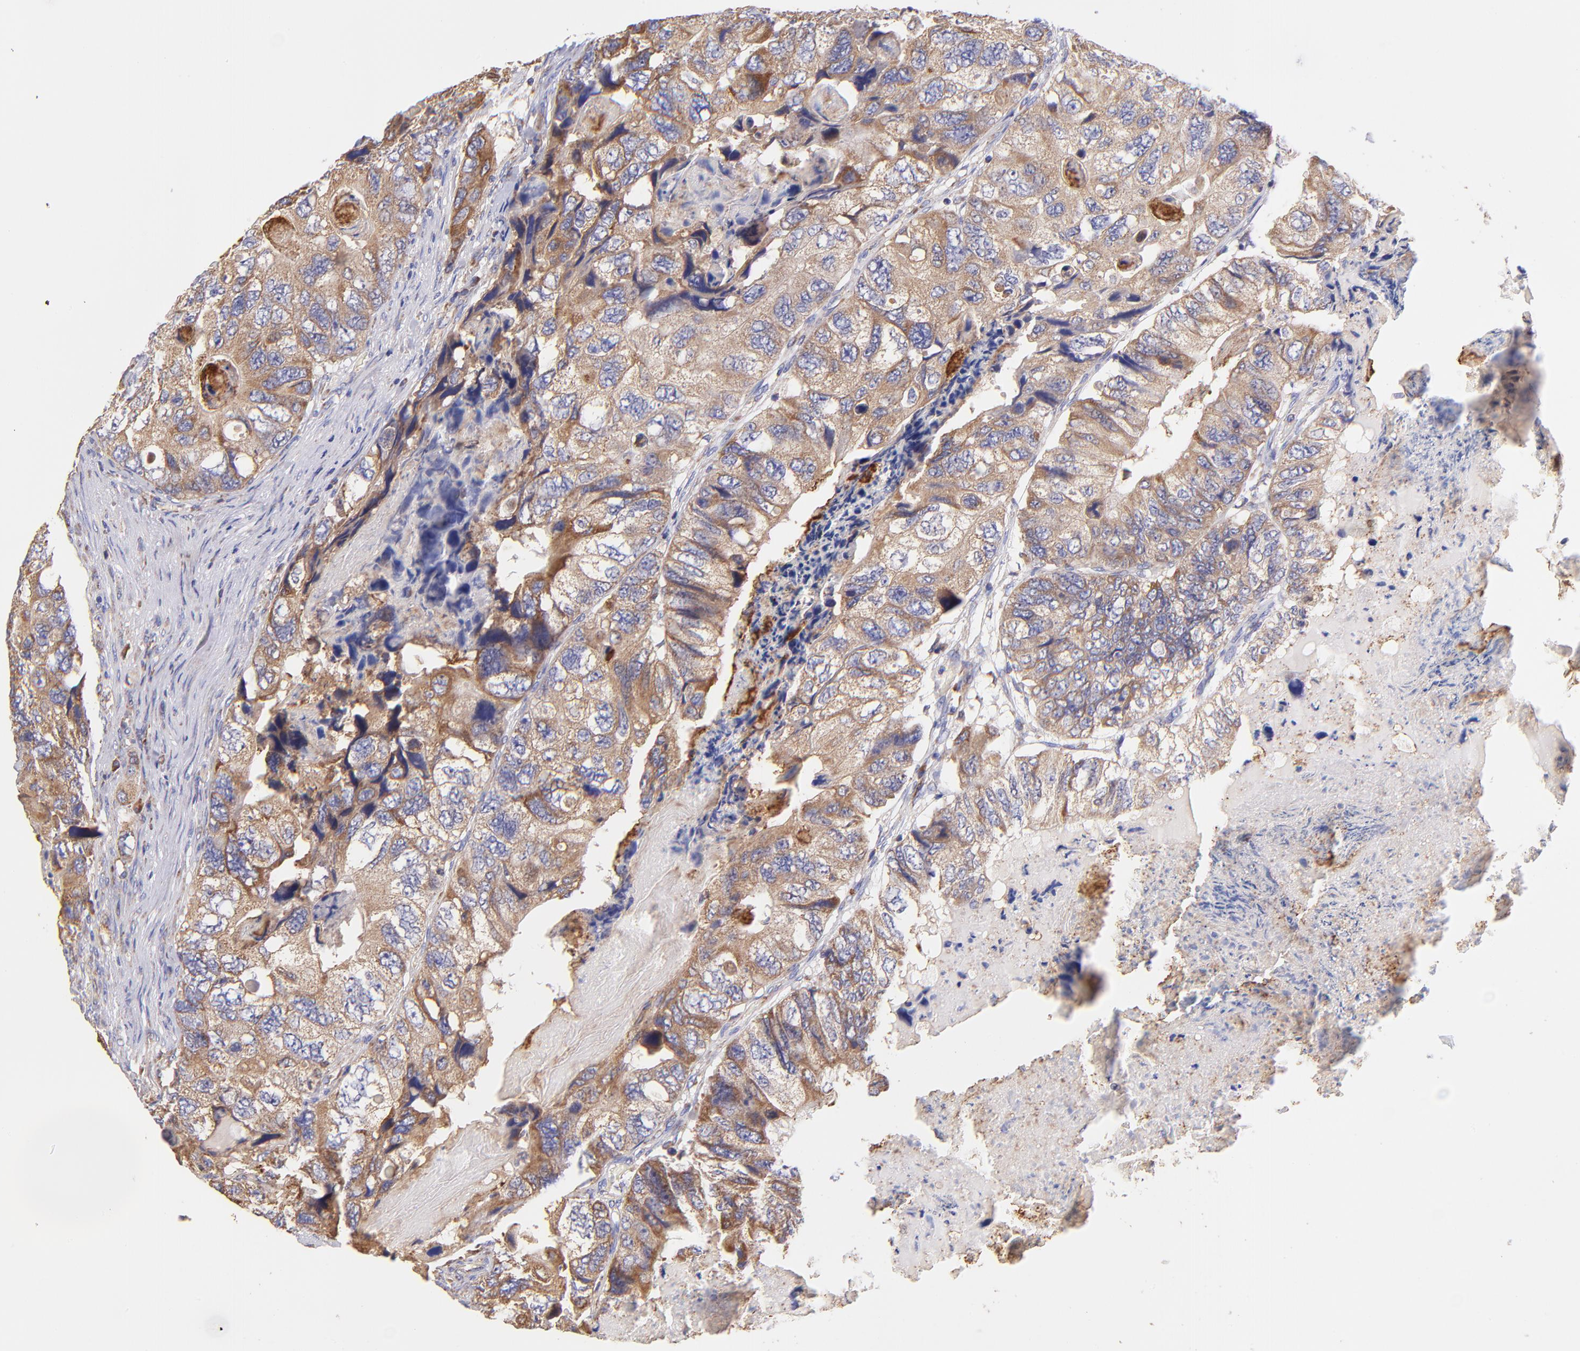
{"staining": {"intensity": "moderate", "quantity": ">75%", "location": "cytoplasmic/membranous"}, "tissue": "colorectal cancer", "cell_type": "Tumor cells", "image_type": "cancer", "snomed": [{"axis": "morphology", "description": "Adenocarcinoma, NOS"}, {"axis": "topography", "description": "Rectum"}], "caption": "There is medium levels of moderate cytoplasmic/membranous positivity in tumor cells of colorectal cancer, as demonstrated by immunohistochemical staining (brown color).", "gene": "PREX1", "patient": {"sex": "female", "age": 82}}